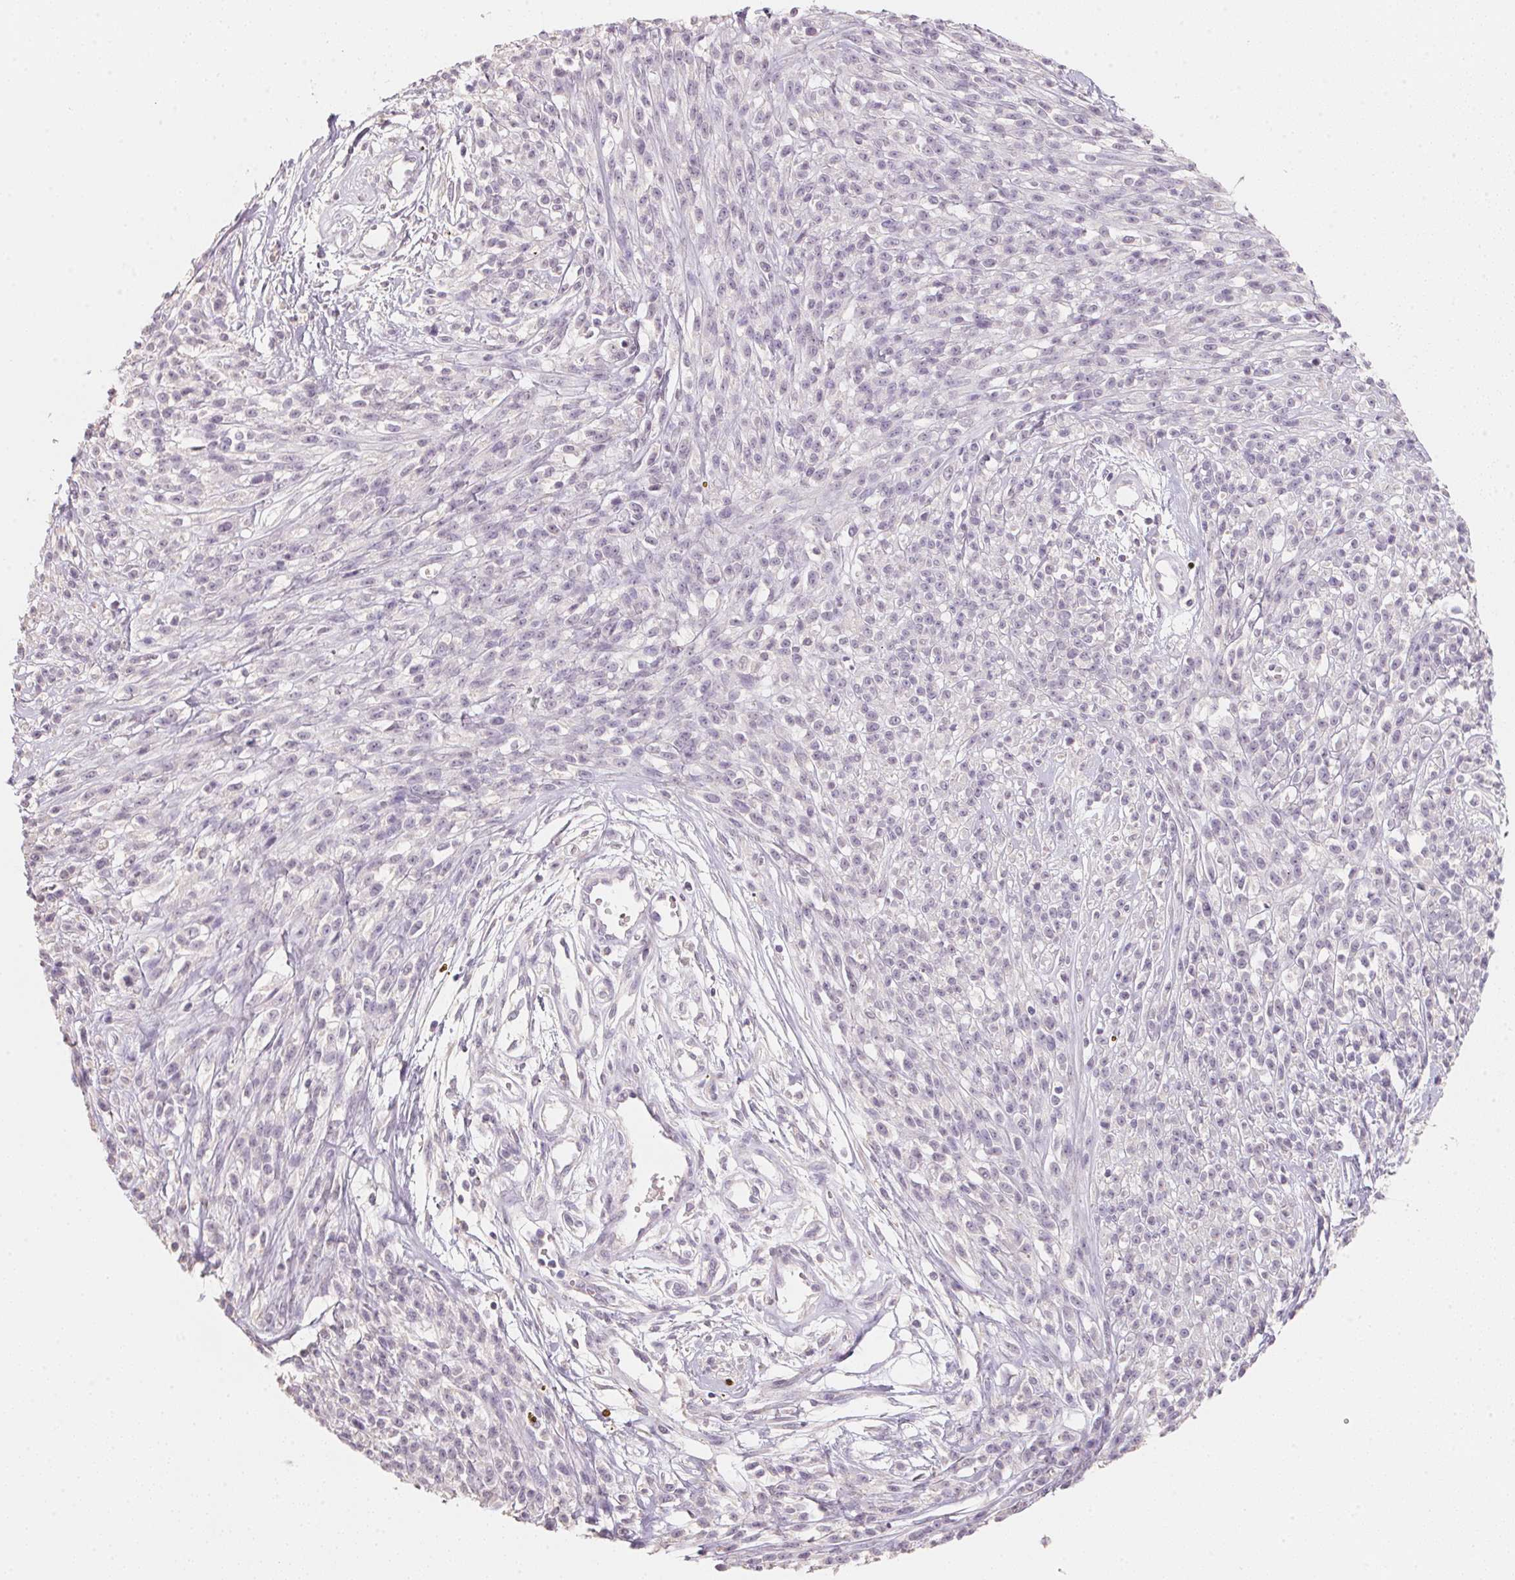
{"staining": {"intensity": "negative", "quantity": "none", "location": "none"}, "tissue": "melanoma", "cell_type": "Tumor cells", "image_type": "cancer", "snomed": [{"axis": "morphology", "description": "Malignant melanoma, NOS"}, {"axis": "topography", "description": "Skin"}, {"axis": "topography", "description": "Skin of trunk"}], "caption": "High magnification brightfield microscopy of melanoma stained with DAB (brown) and counterstained with hematoxylin (blue): tumor cells show no significant expression.", "gene": "TREH", "patient": {"sex": "male", "age": 74}}